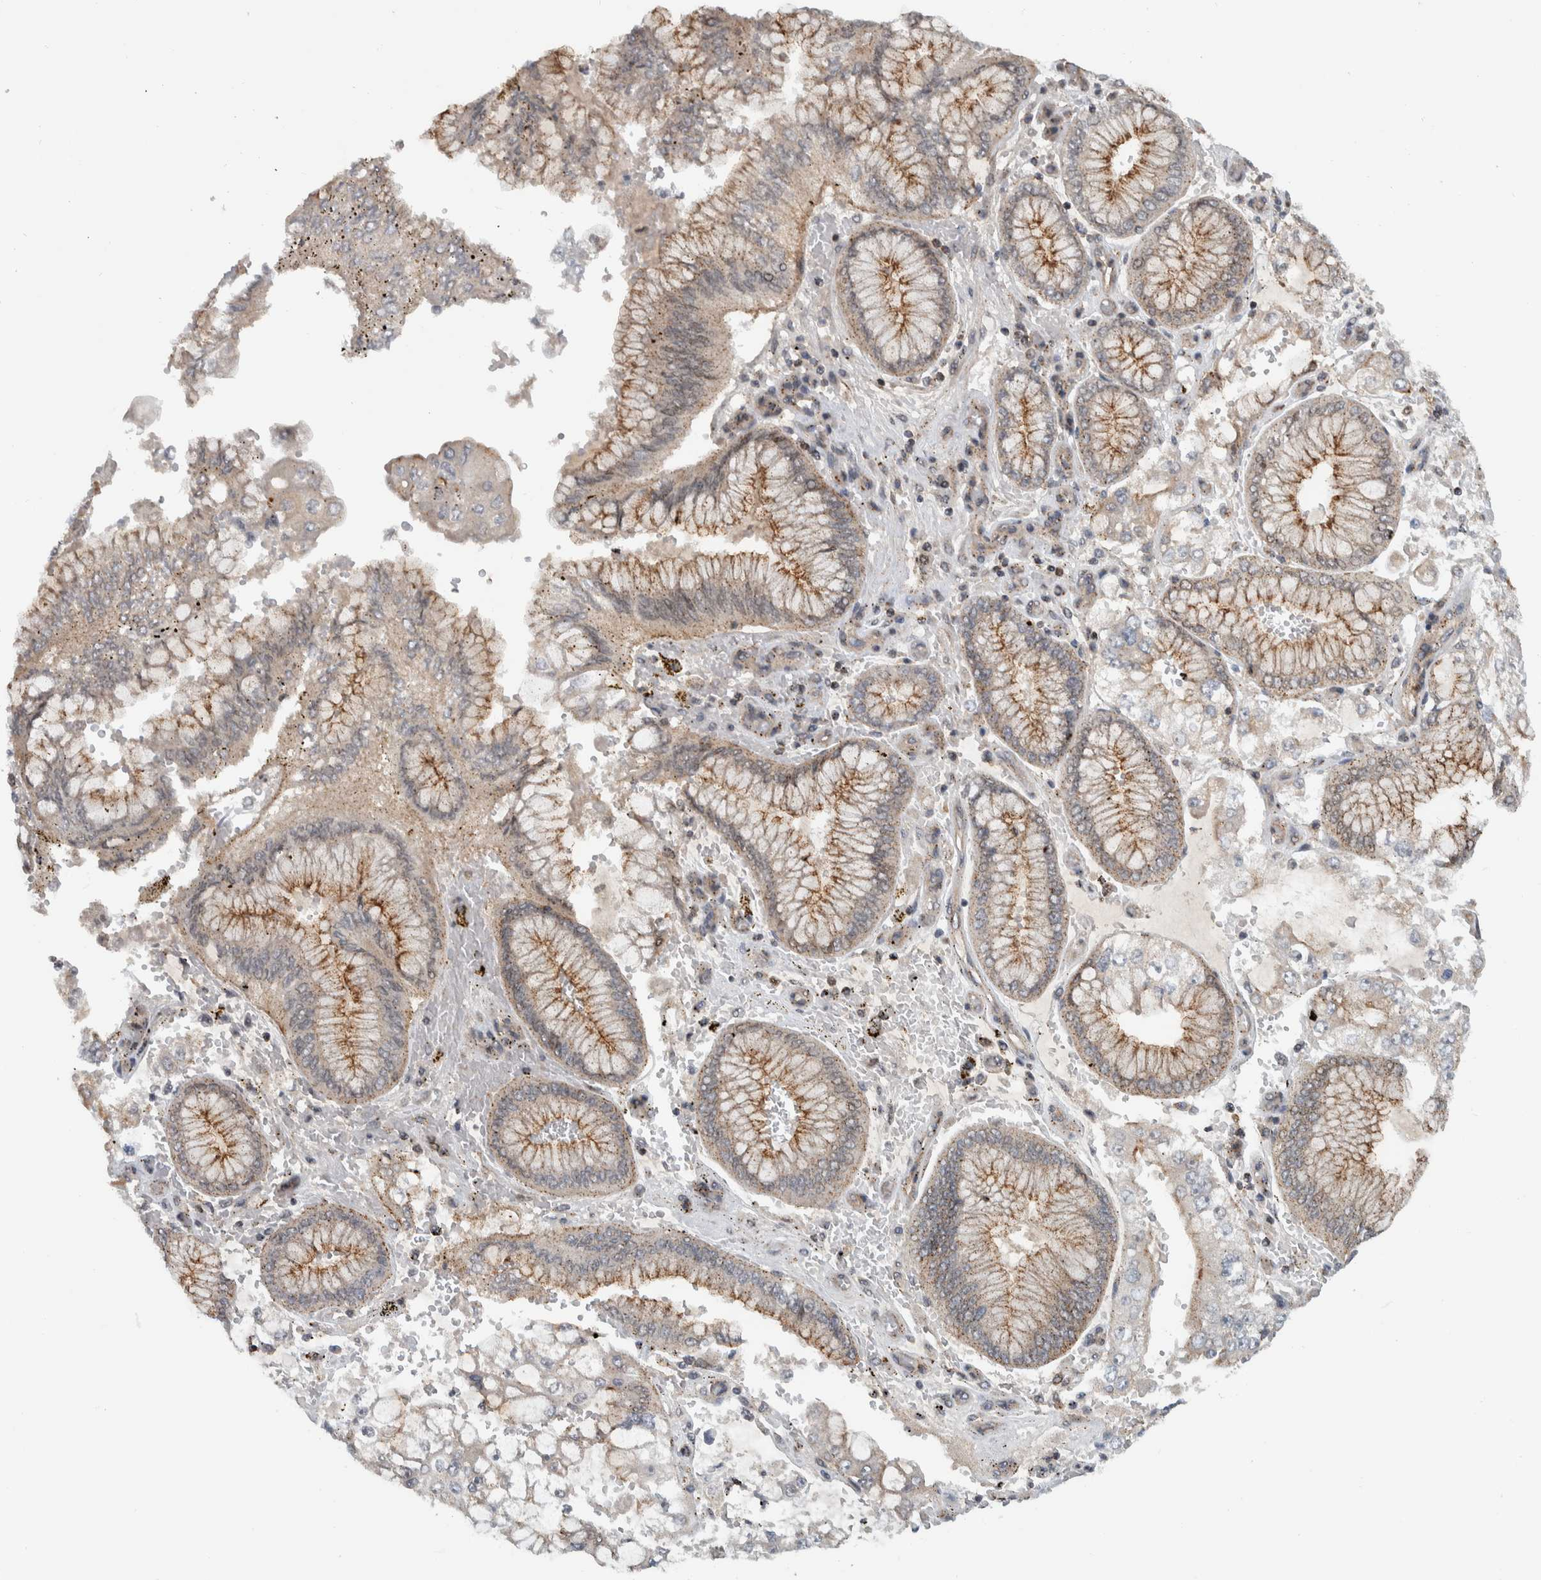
{"staining": {"intensity": "moderate", "quantity": ">75%", "location": "cytoplasmic/membranous"}, "tissue": "stomach cancer", "cell_type": "Tumor cells", "image_type": "cancer", "snomed": [{"axis": "morphology", "description": "Adenocarcinoma, NOS"}, {"axis": "topography", "description": "Stomach"}], "caption": "Stomach cancer (adenocarcinoma) tissue demonstrates moderate cytoplasmic/membranous positivity in approximately >75% of tumor cells, visualized by immunohistochemistry. Nuclei are stained in blue.", "gene": "MSL1", "patient": {"sex": "male", "age": 76}}